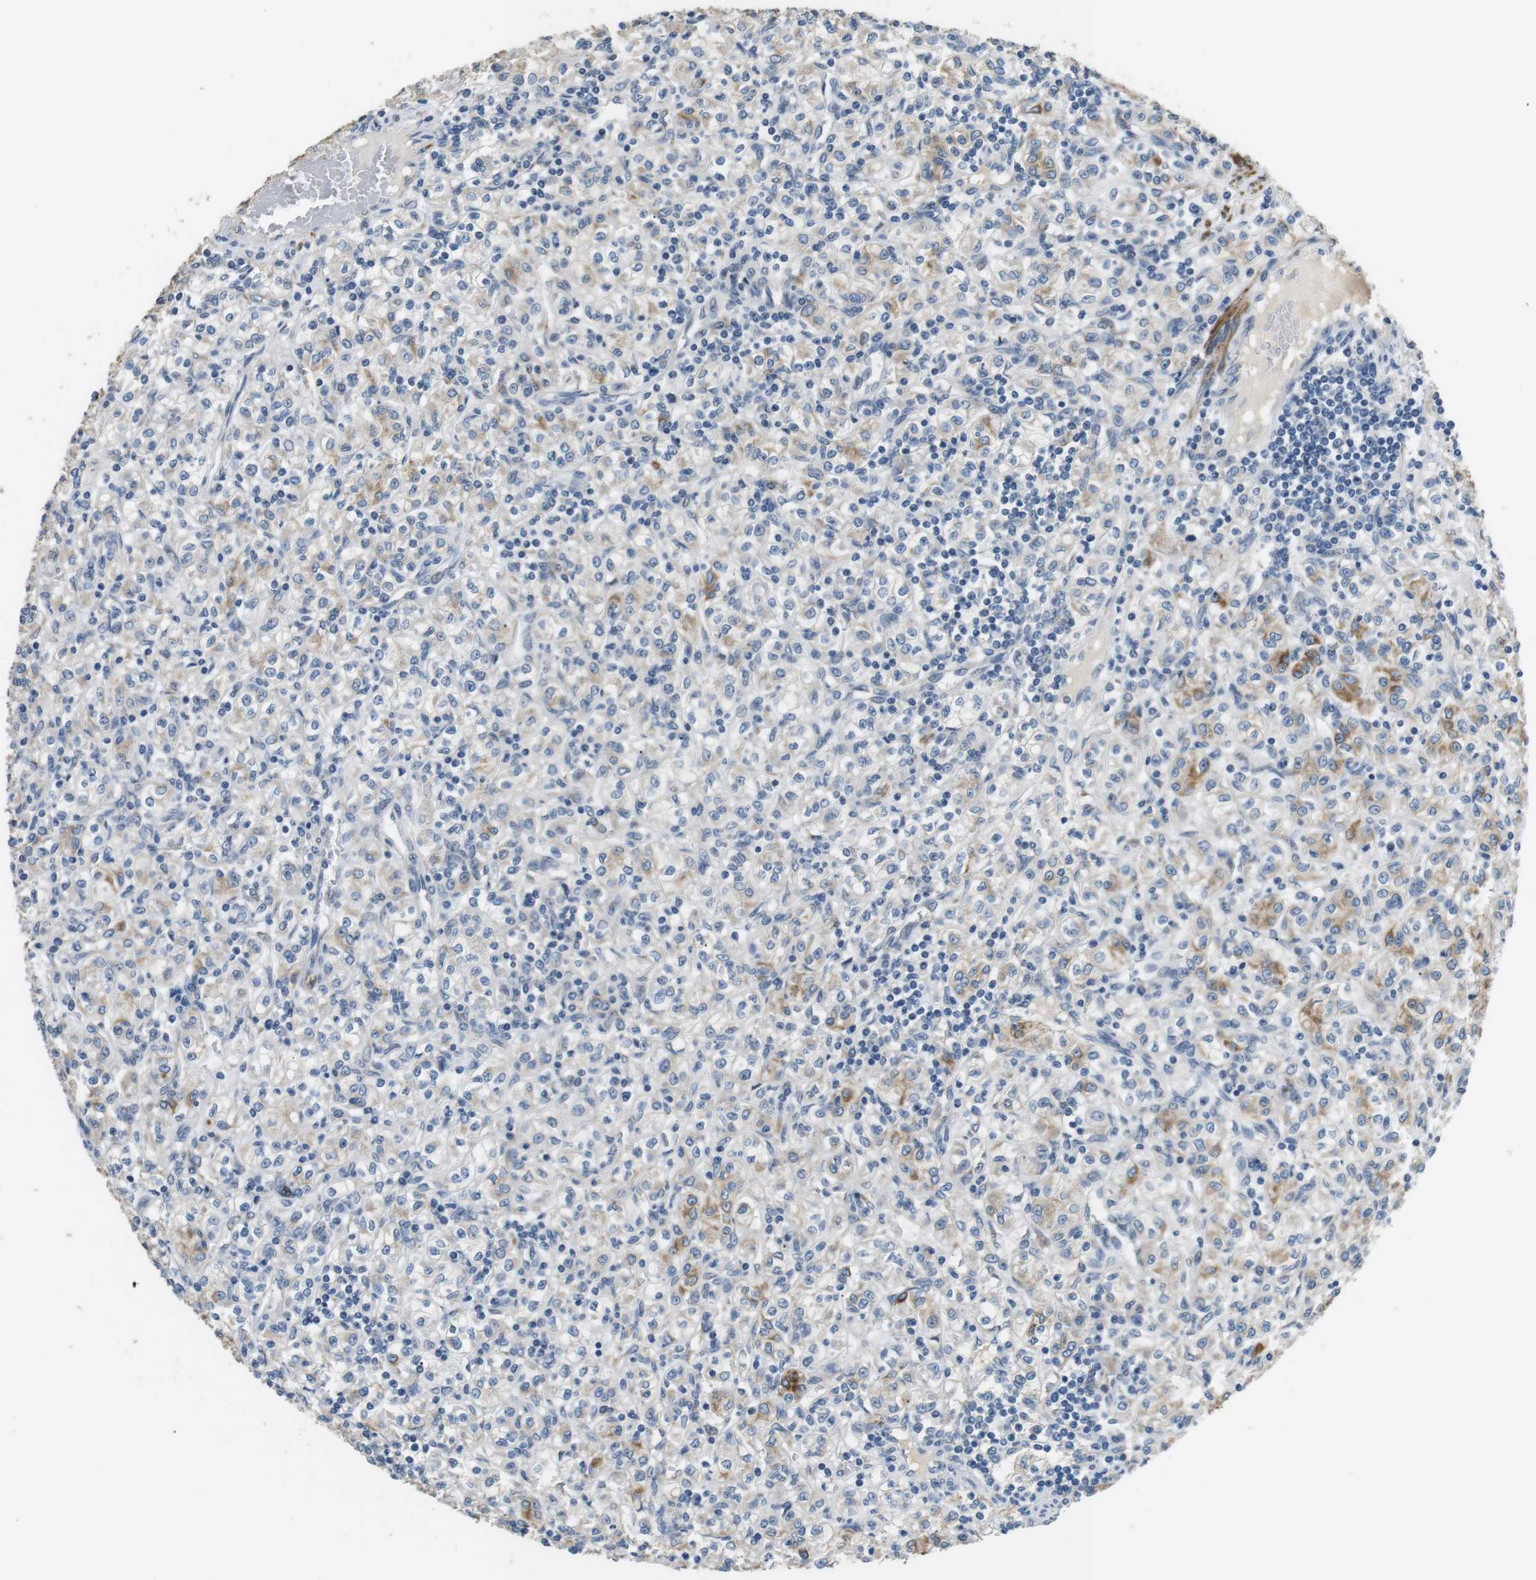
{"staining": {"intensity": "negative", "quantity": "none", "location": "none"}, "tissue": "renal cancer", "cell_type": "Tumor cells", "image_type": "cancer", "snomed": [{"axis": "morphology", "description": "Adenocarcinoma, NOS"}, {"axis": "topography", "description": "Kidney"}], "caption": "Human adenocarcinoma (renal) stained for a protein using immunohistochemistry (IHC) displays no expression in tumor cells.", "gene": "UNC5CL", "patient": {"sex": "male", "age": 77}}